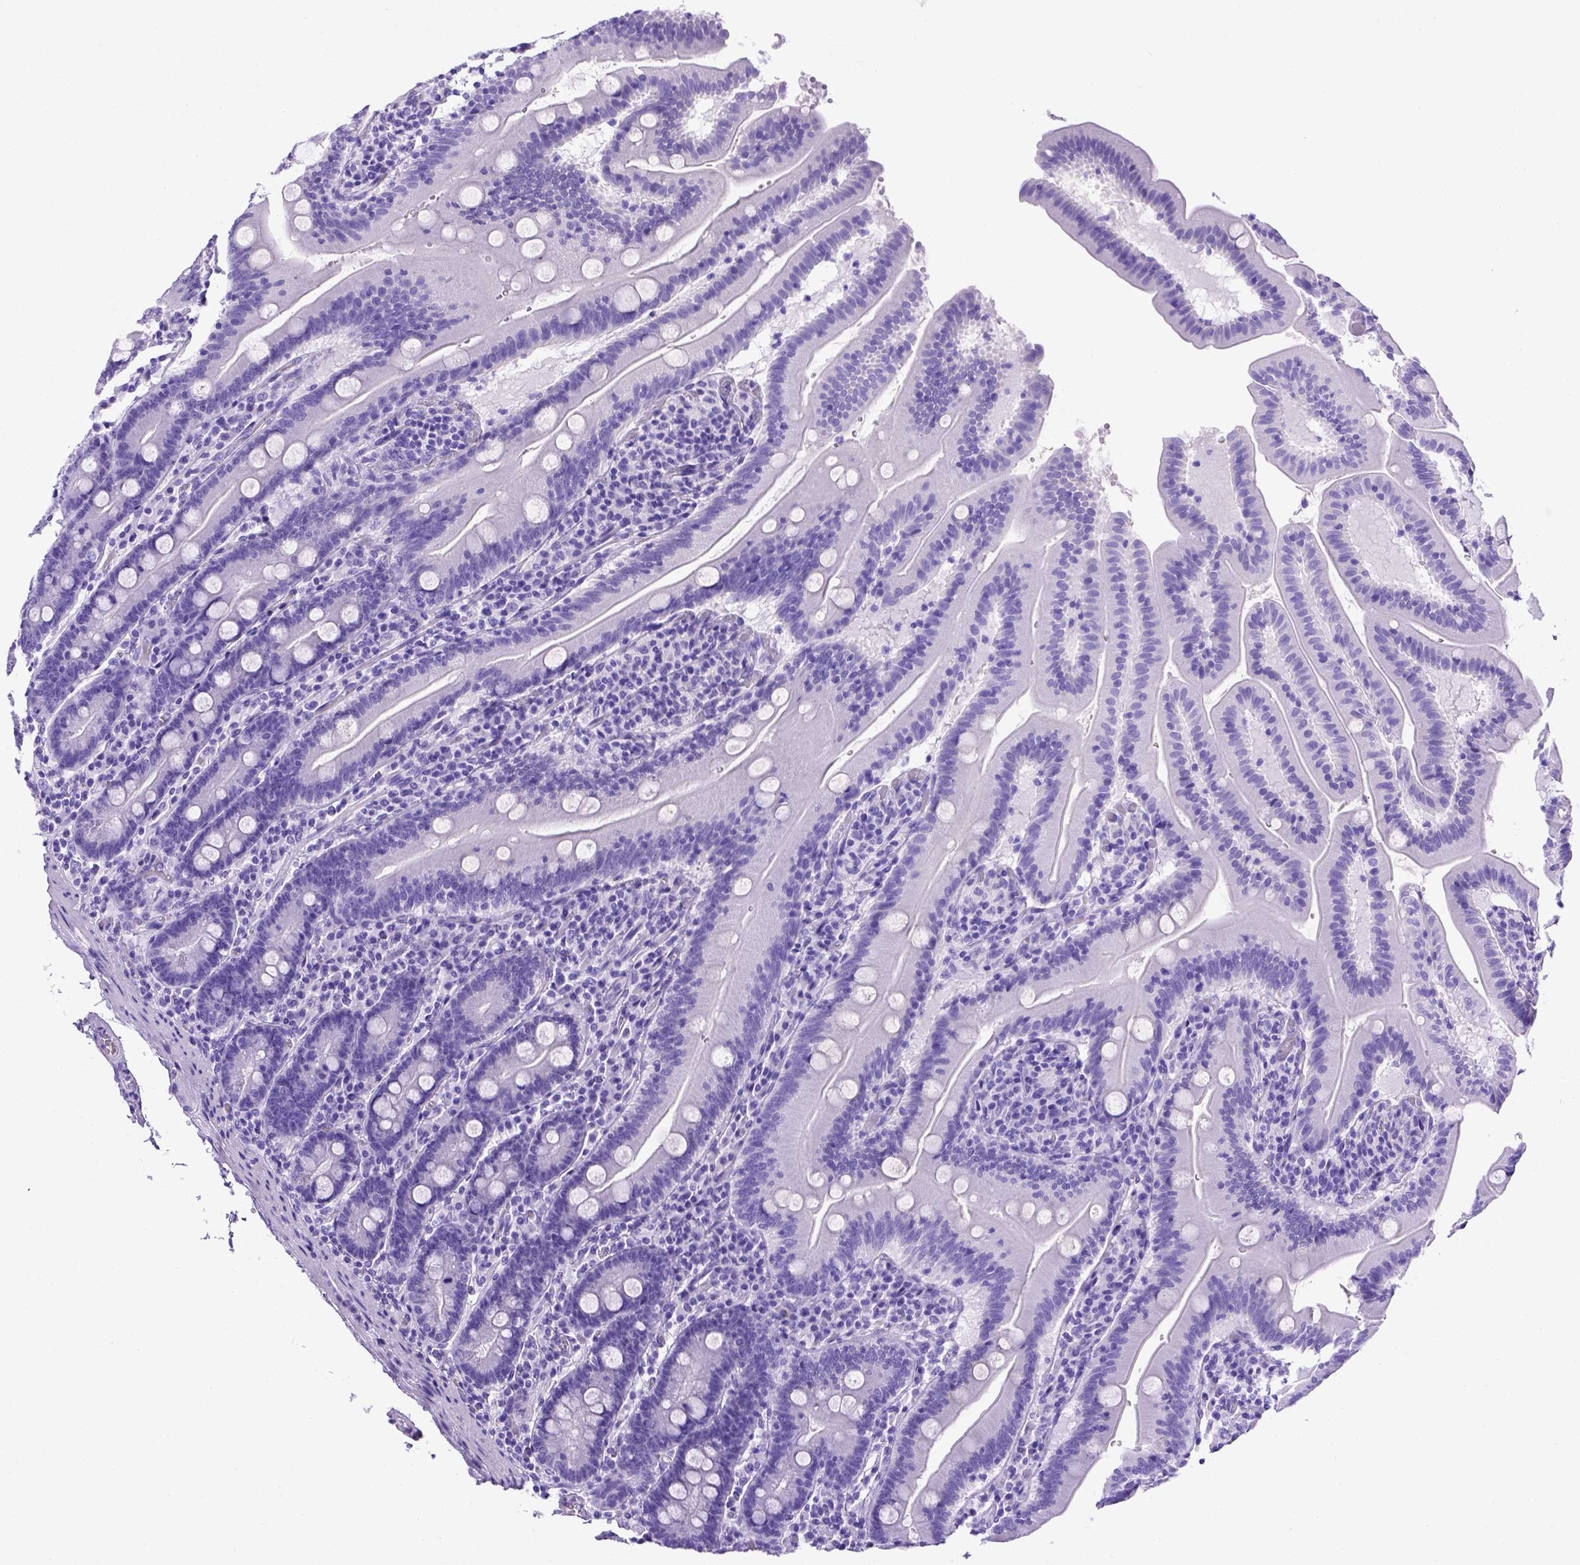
{"staining": {"intensity": "negative", "quantity": "none", "location": "none"}, "tissue": "small intestine", "cell_type": "Glandular cells", "image_type": "normal", "snomed": [{"axis": "morphology", "description": "Normal tissue, NOS"}, {"axis": "topography", "description": "Small intestine"}], "caption": "Immunohistochemistry (IHC) micrograph of unremarkable small intestine: small intestine stained with DAB reveals no significant protein staining in glandular cells.", "gene": "MEOX2", "patient": {"sex": "male", "age": 37}}